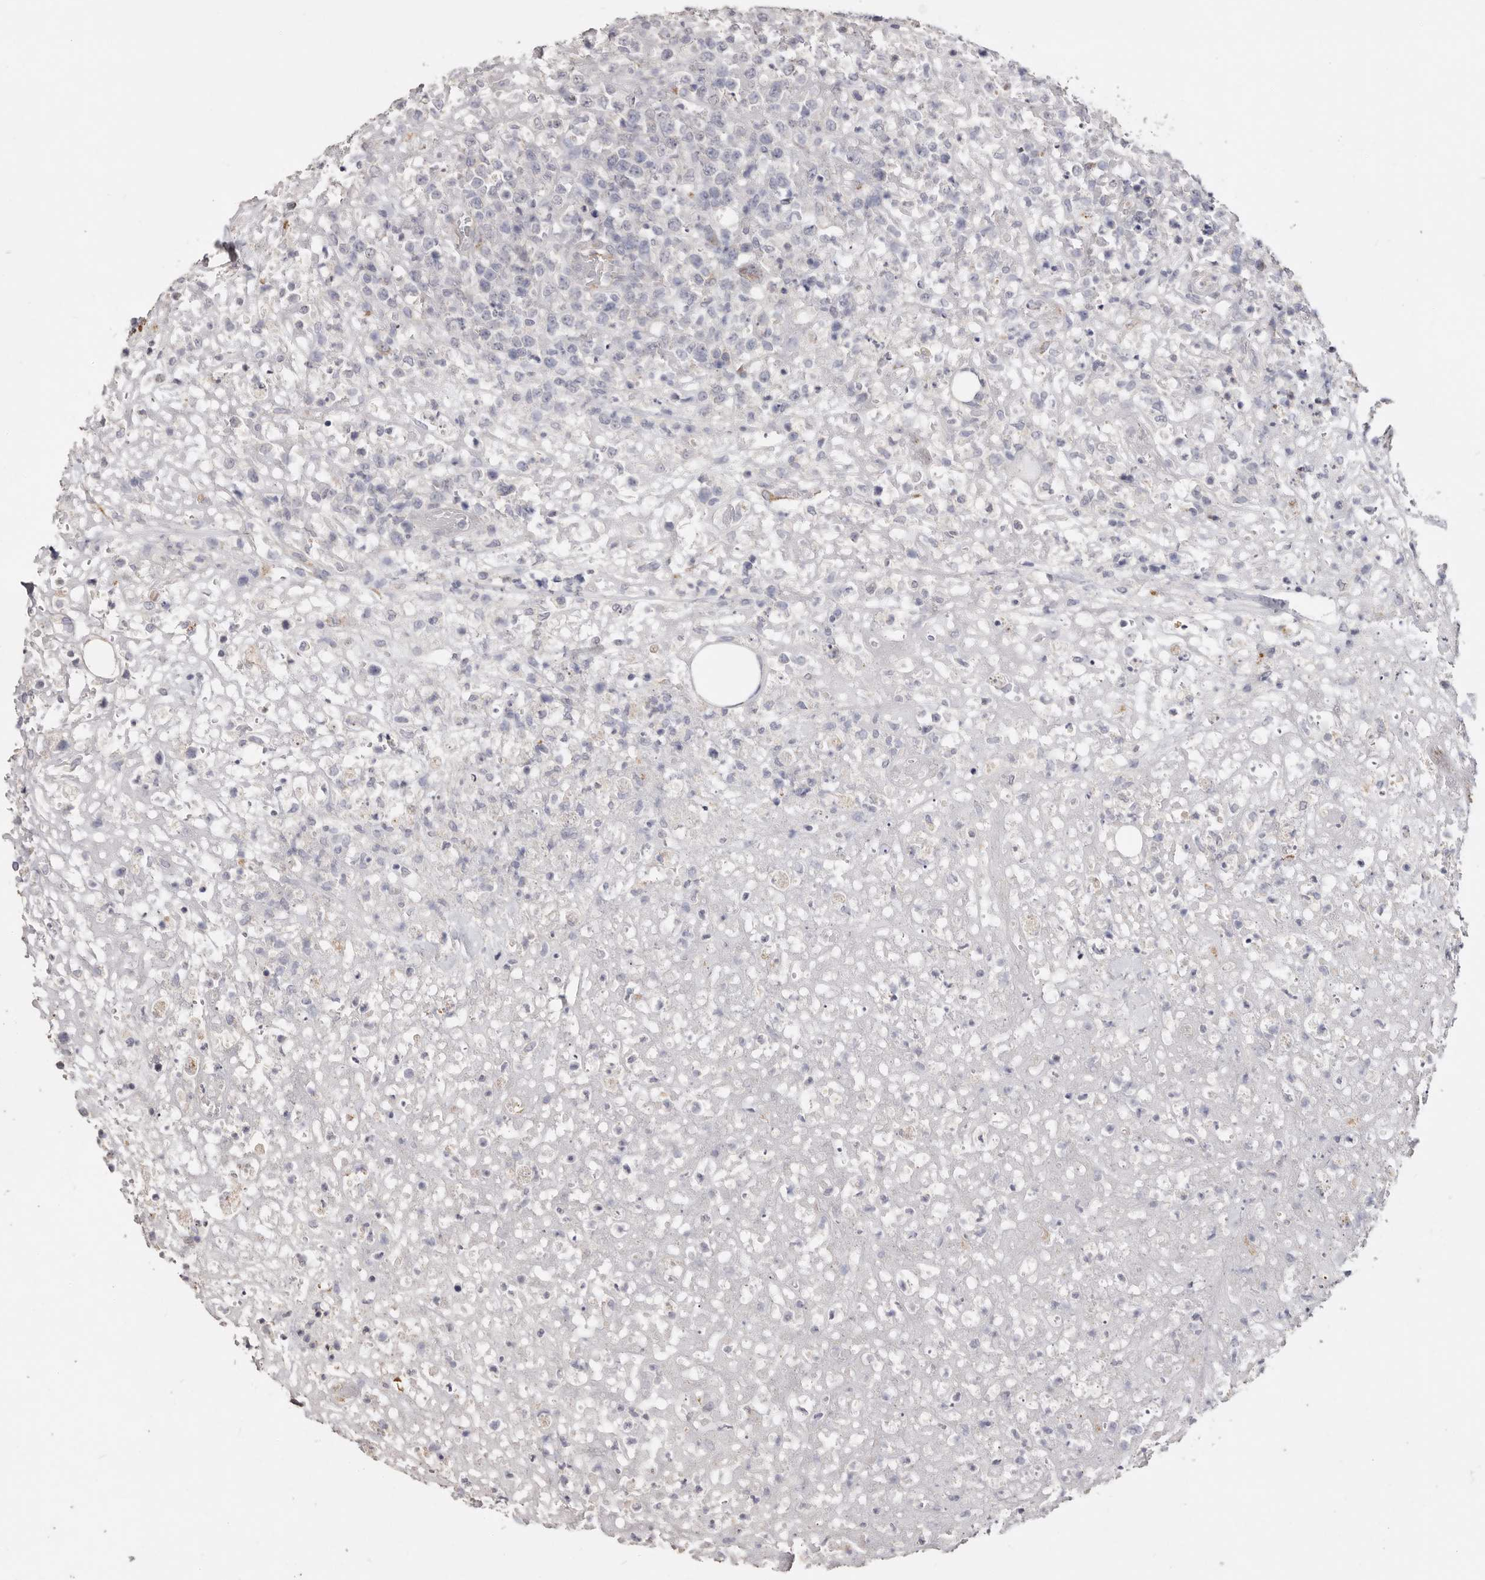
{"staining": {"intensity": "negative", "quantity": "none", "location": "none"}, "tissue": "lymphoma", "cell_type": "Tumor cells", "image_type": "cancer", "snomed": [{"axis": "morphology", "description": "Malignant lymphoma, non-Hodgkin's type, High grade"}, {"axis": "topography", "description": "Colon"}], "caption": "This is an immunohistochemistry histopathology image of human lymphoma. There is no expression in tumor cells.", "gene": "LGALS7B", "patient": {"sex": "female", "age": 53}}